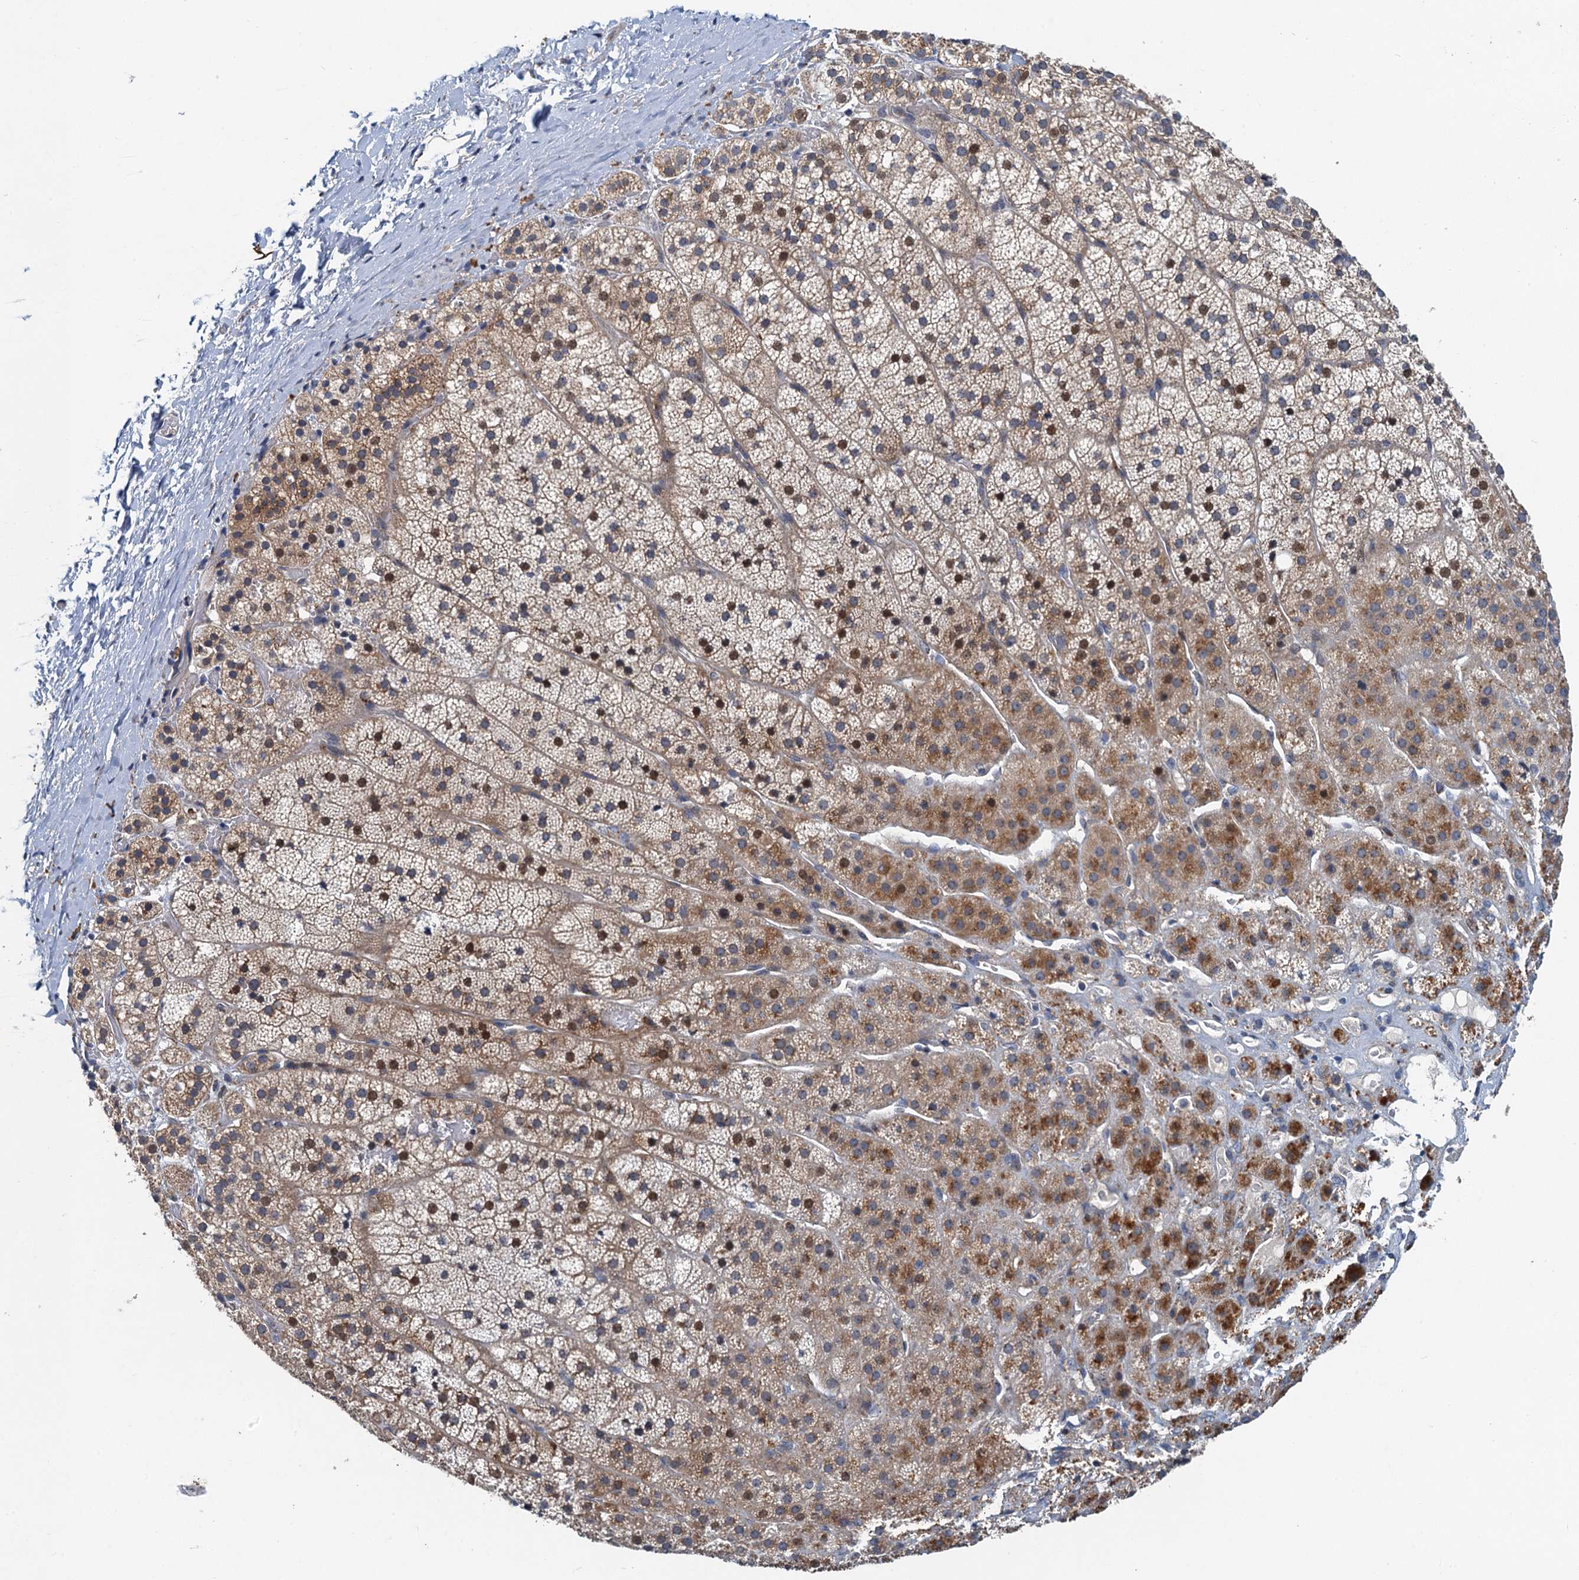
{"staining": {"intensity": "moderate", "quantity": "25%-75%", "location": "cytoplasmic/membranous"}, "tissue": "adrenal gland", "cell_type": "Glandular cells", "image_type": "normal", "snomed": [{"axis": "morphology", "description": "Normal tissue, NOS"}, {"axis": "topography", "description": "Adrenal gland"}], "caption": "Immunohistochemistry of unremarkable adrenal gland reveals medium levels of moderate cytoplasmic/membranous staining in approximately 25%-75% of glandular cells. (Stains: DAB in brown, nuclei in blue, Microscopy: brightfield microscopy at high magnification).", "gene": "NBEA", "patient": {"sex": "female", "age": 44}}